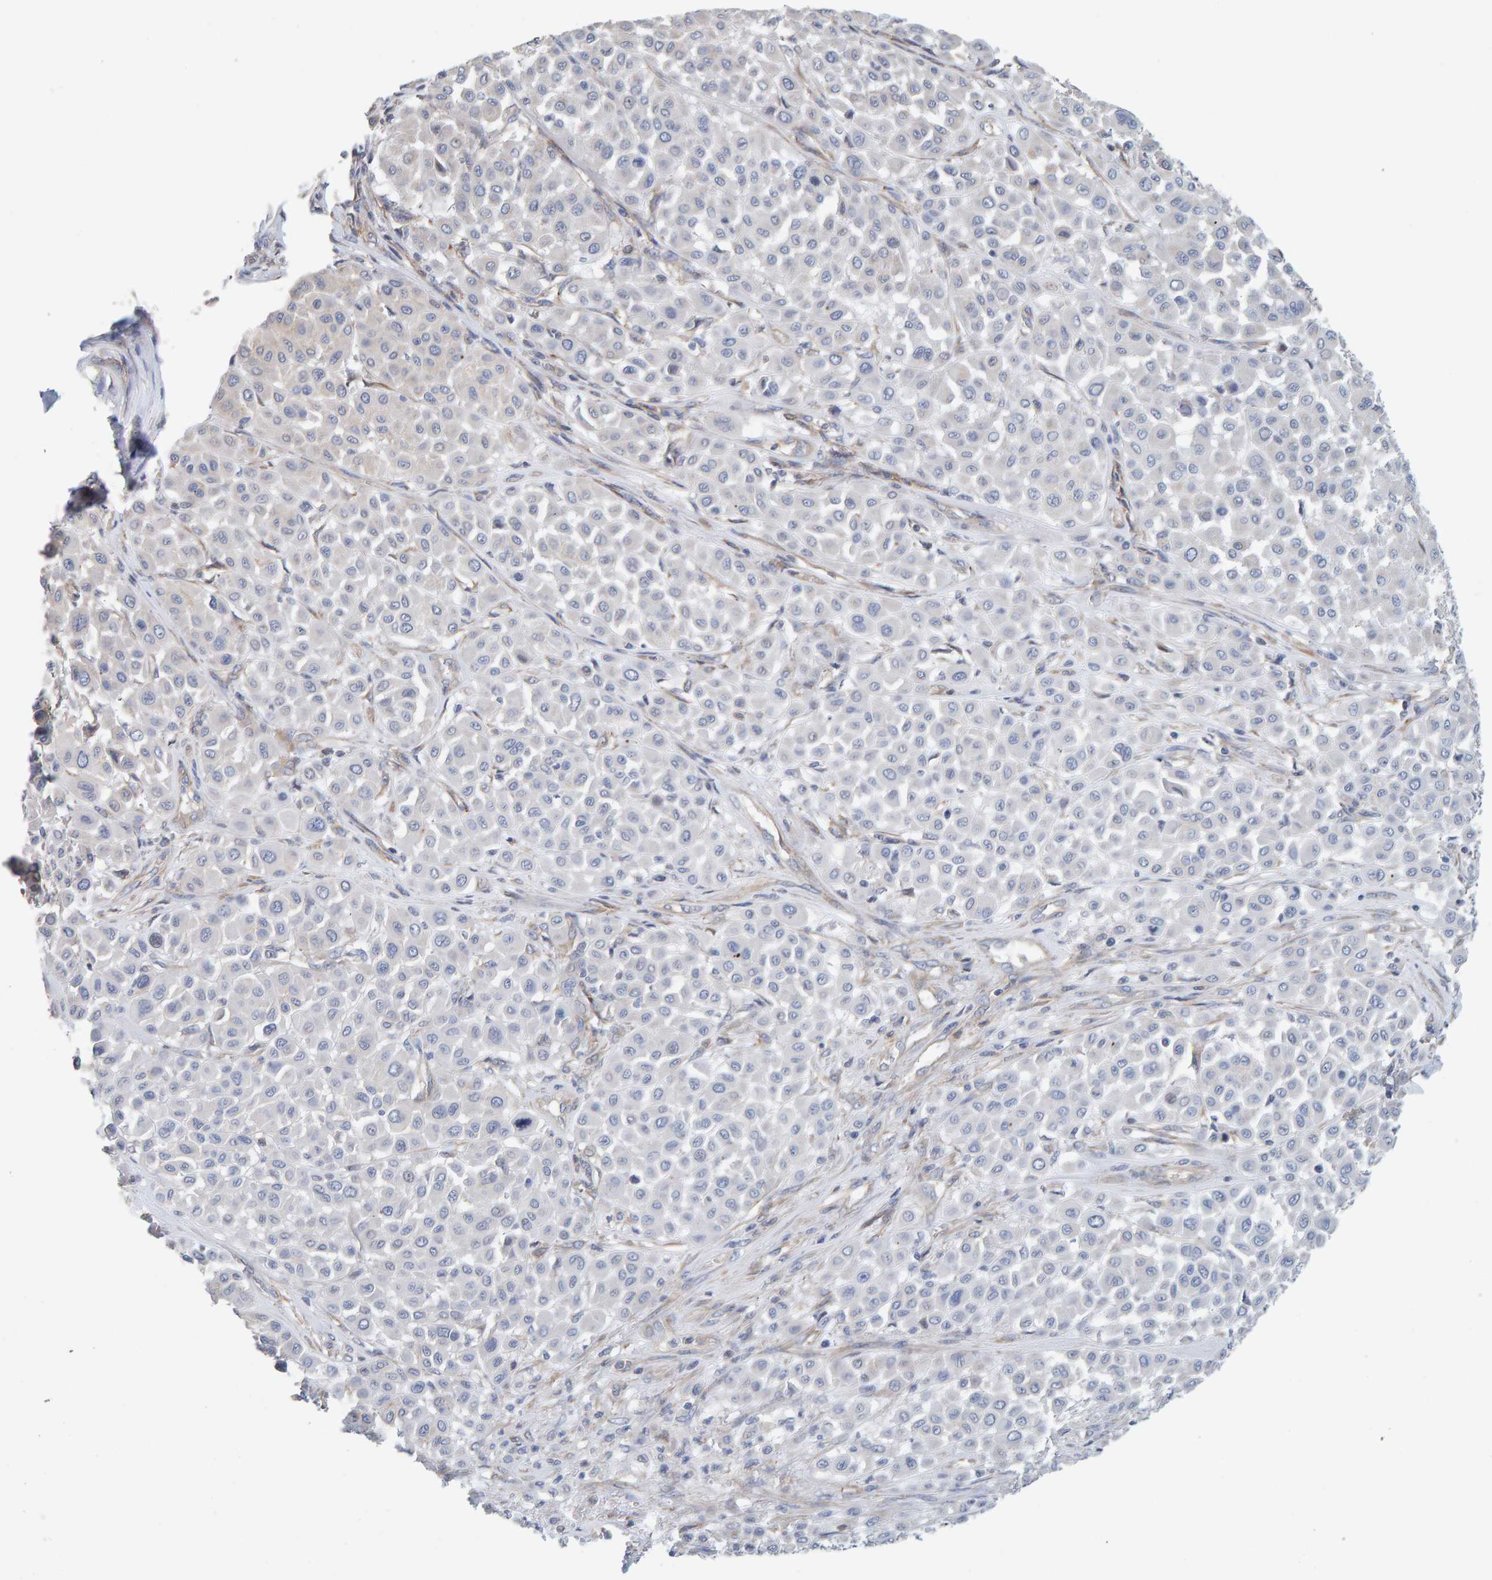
{"staining": {"intensity": "negative", "quantity": "none", "location": "none"}, "tissue": "melanoma", "cell_type": "Tumor cells", "image_type": "cancer", "snomed": [{"axis": "morphology", "description": "Malignant melanoma, Metastatic site"}, {"axis": "topography", "description": "Soft tissue"}], "caption": "Malignant melanoma (metastatic site) stained for a protein using immunohistochemistry (IHC) shows no staining tumor cells.", "gene": "RGP1", "patient": {"sex": "male", "age": 41}}